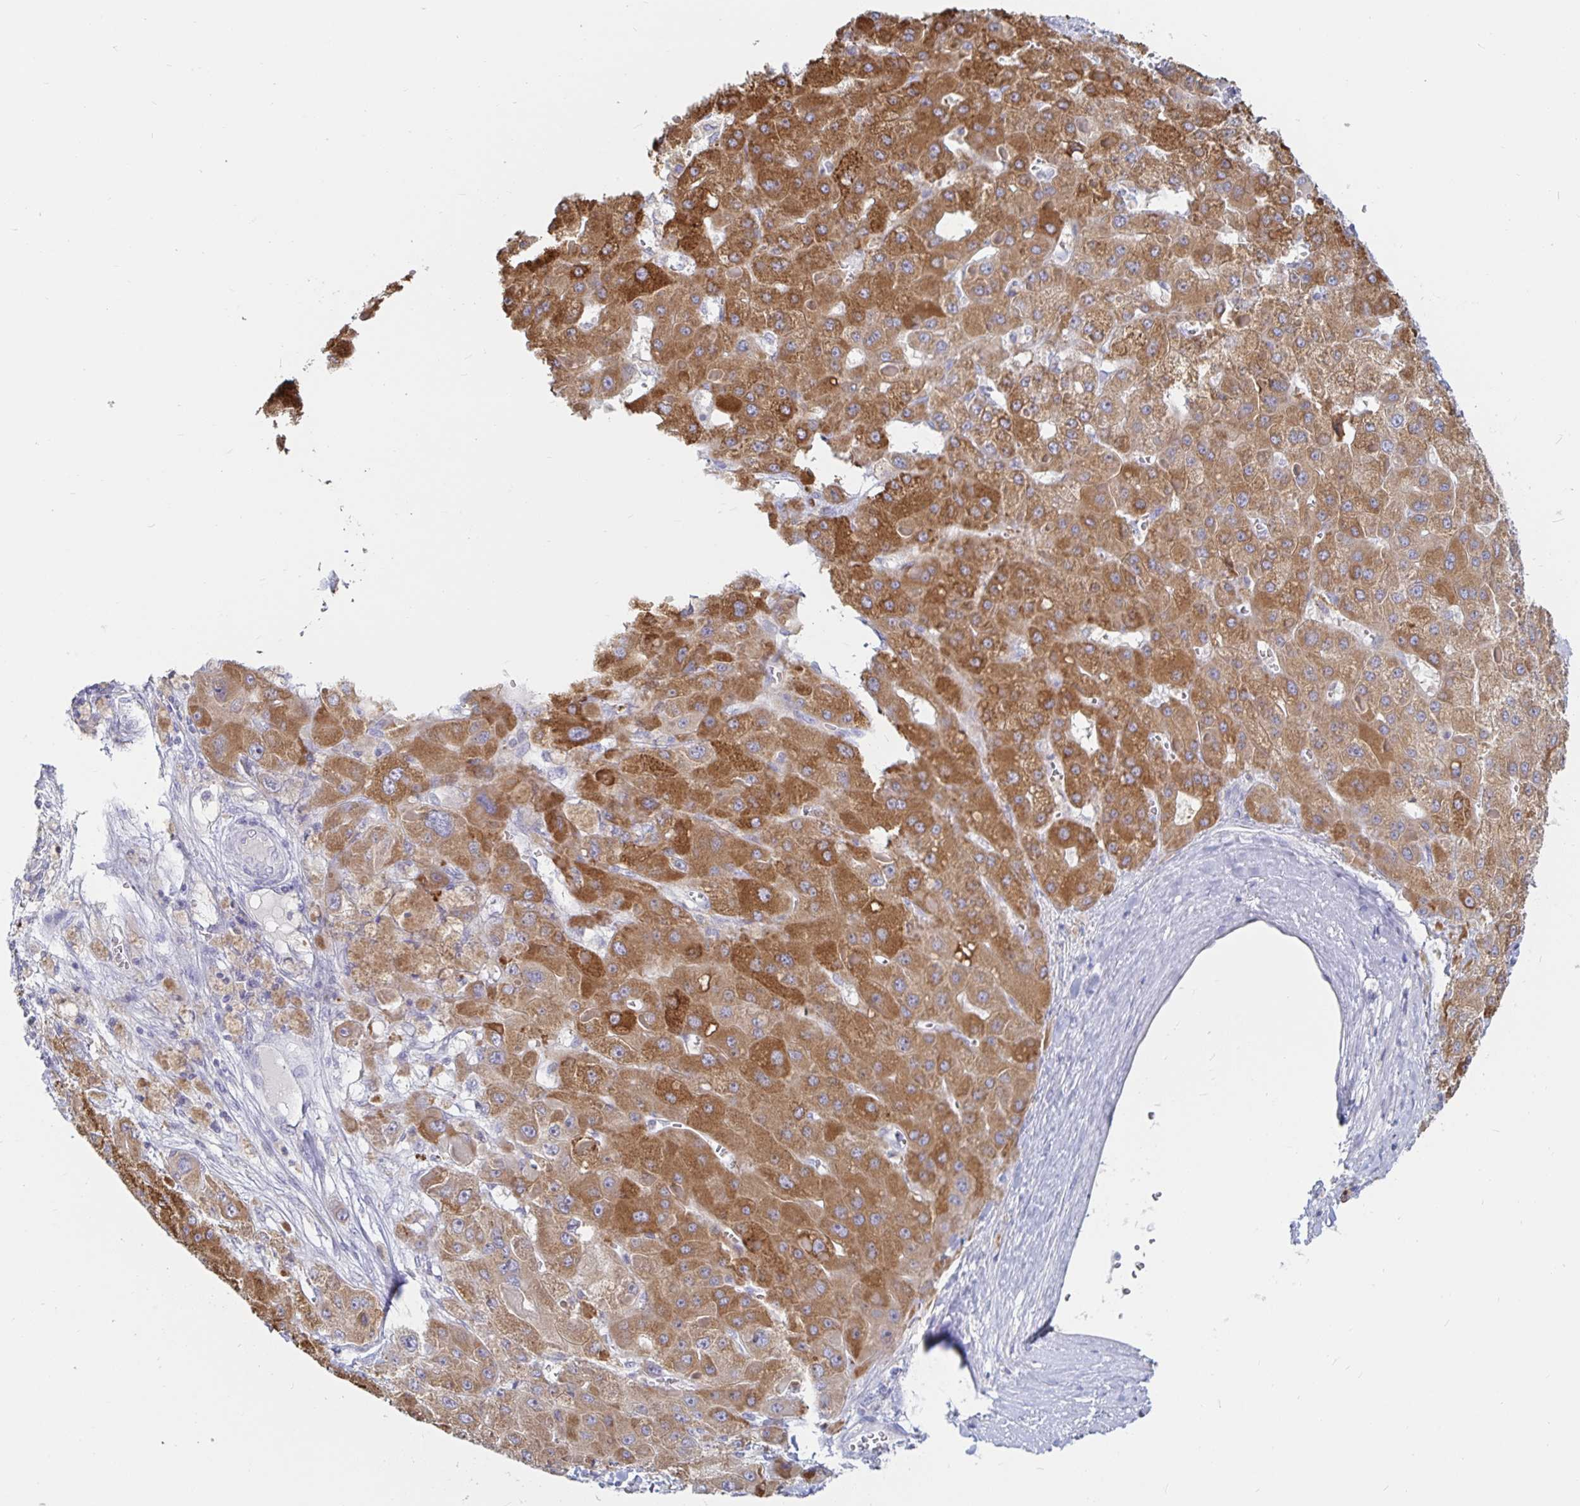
{"staining": {"intensity": "moderate", "quantity": ">75%", "location": "cytoplasmic/membranous"}, "tissue": "liver cancer", "cell_type": "Tumor cells", "image_type": "cancer", "snomed": [{"axis": "morphology", "description": "Carcinoma, Hepatocellular, NOS"}, {"axis": "topography", "description": "Liver"}], "caption": "A micrograph showing moderate cytoplasmic/membranous expression in about >75% of tumor cells in liver cancer (hepatocellular carcinoma), as visualized by brown immunohistochemical staining.", "gene": "SPPL3", "patient": {"sex": "female", "age": 73}}